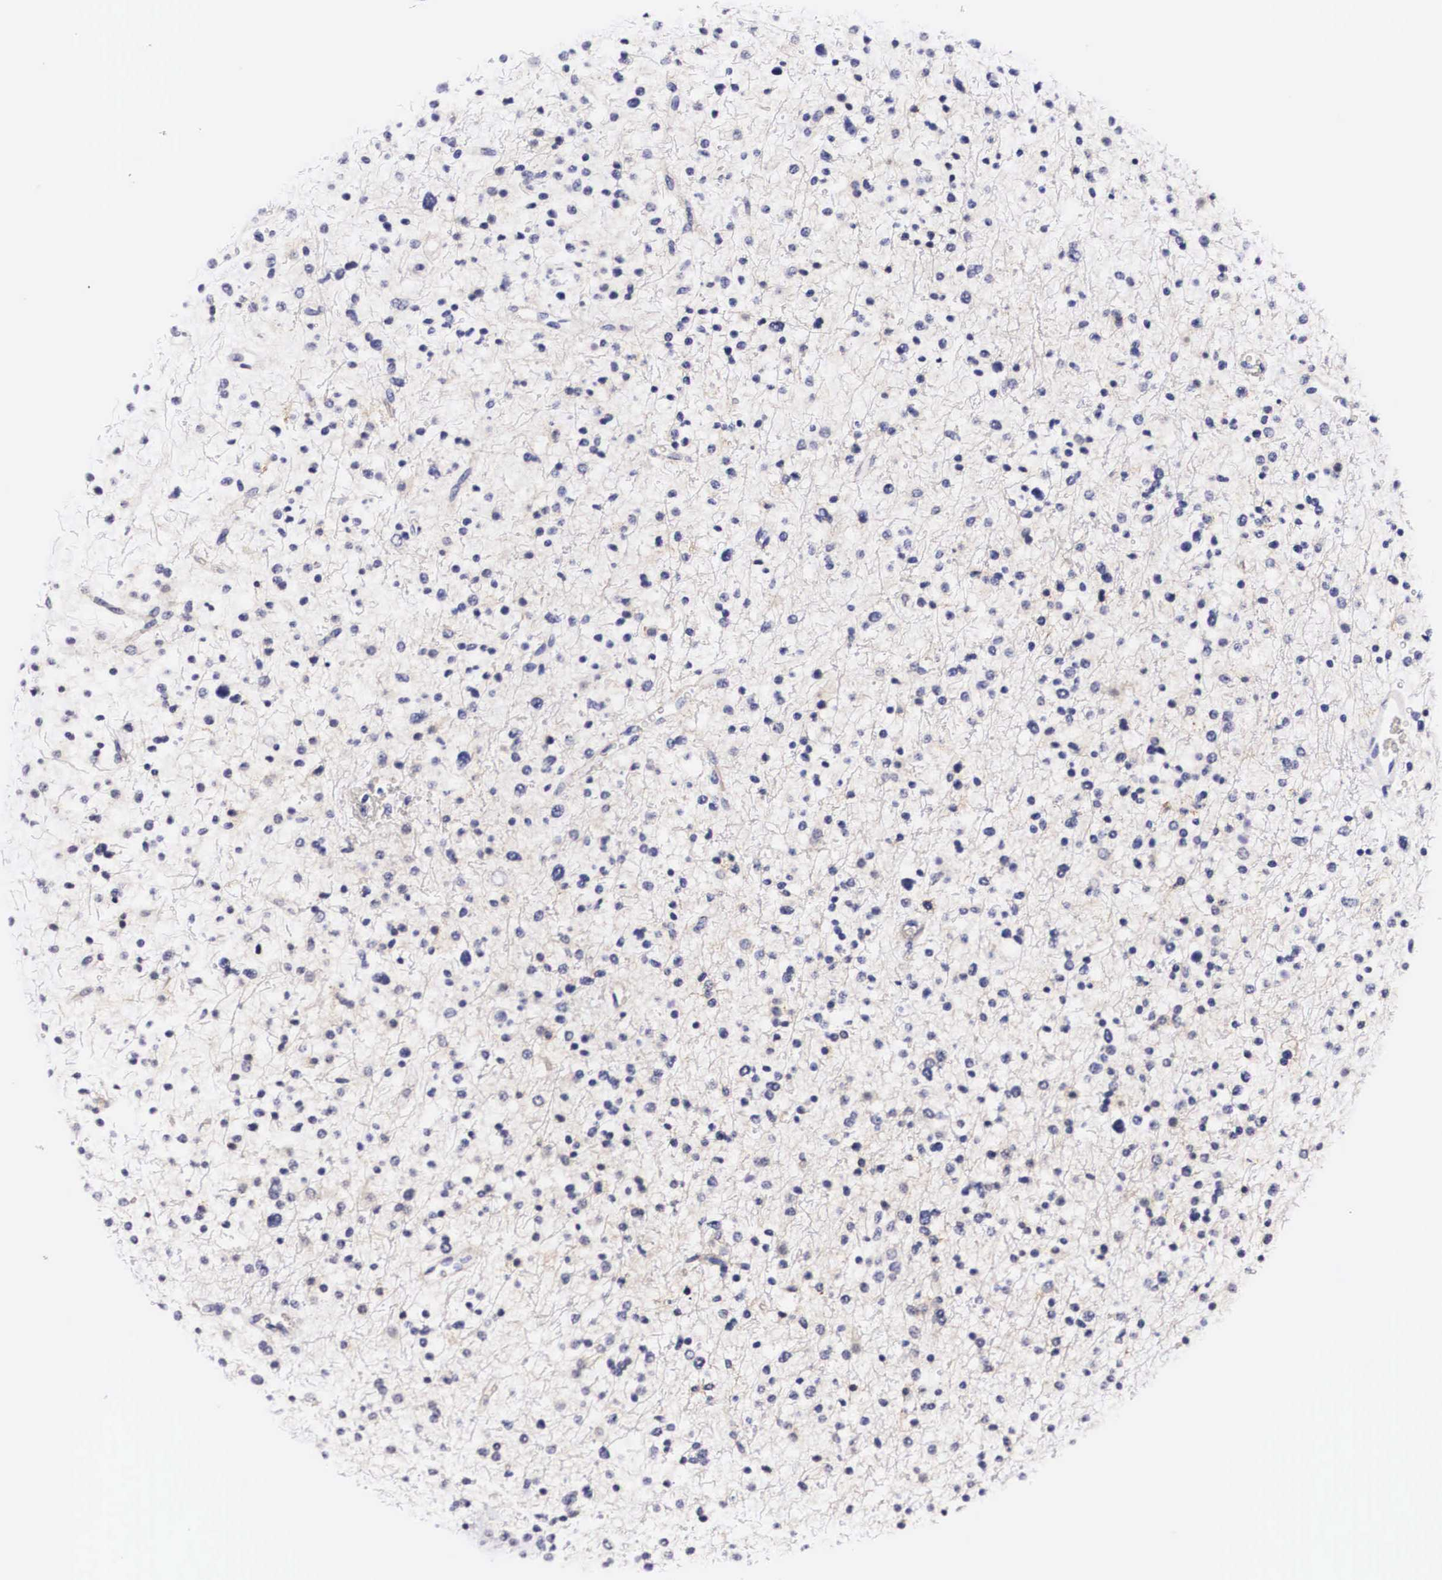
{"staining": {"intensity": "negative", "quantity": "none", "location": "none"}, "tissue": "glioma", "cell_type": "Tumor cells", "image_type": "cancer", "snomed": [{"axis": "morphology", "description": "Glioma, malignant, Low grade"}, {"axis": "topography", "description": "Brain"}], "caption": "High magnification brightfield microscopy of malignant glioma (low-grade) stained with DAB (brown) and counterstained with hematoxylin (blue): tumor cells show no significant positivity. Nuclei are stained in blue.", "gene": "PHETA2", "patient": {"sex": "female", "age": 36}}